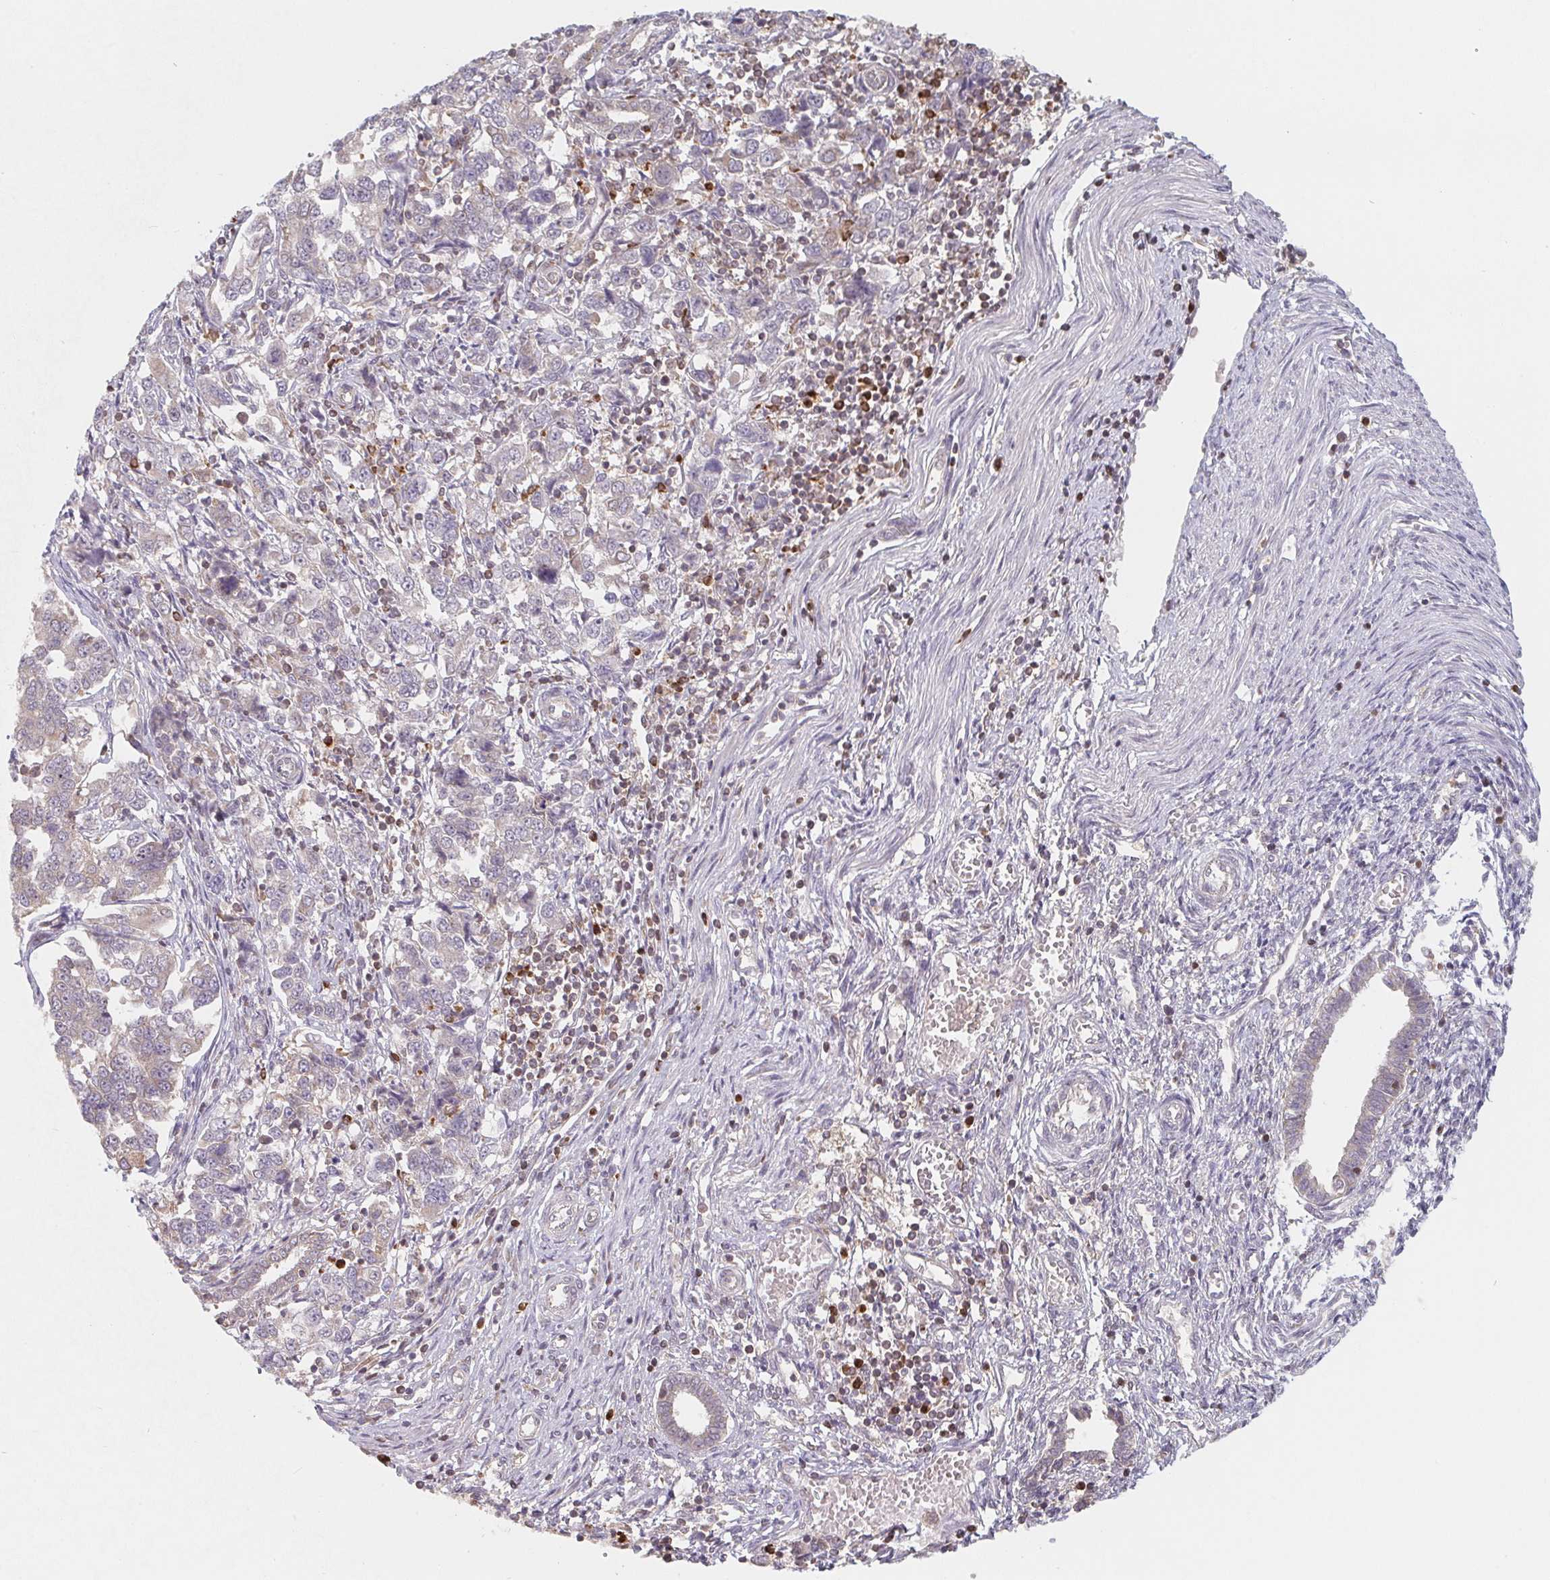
{"staining": {"intensity": "negative", "quantity": "none", "location": "none"}, "tissue": "endometrial cancer", "cell_type": "Tumor cells", "image_type": "cancer", "snomed": [{"axis": "morphology", "description": "Adenocarcinoma, NOS"}, {"axis": "topography", "description": "Endometrium"}], "caption": "Immunohistochemical staining of human endometrial cancer (adenocarcinoma) demonstrates no significant positivity in tumor cells. Nuclei are stained in blue.", "gene": "ANKRD13A", "patient": {"sex": "female", "age": 43}}